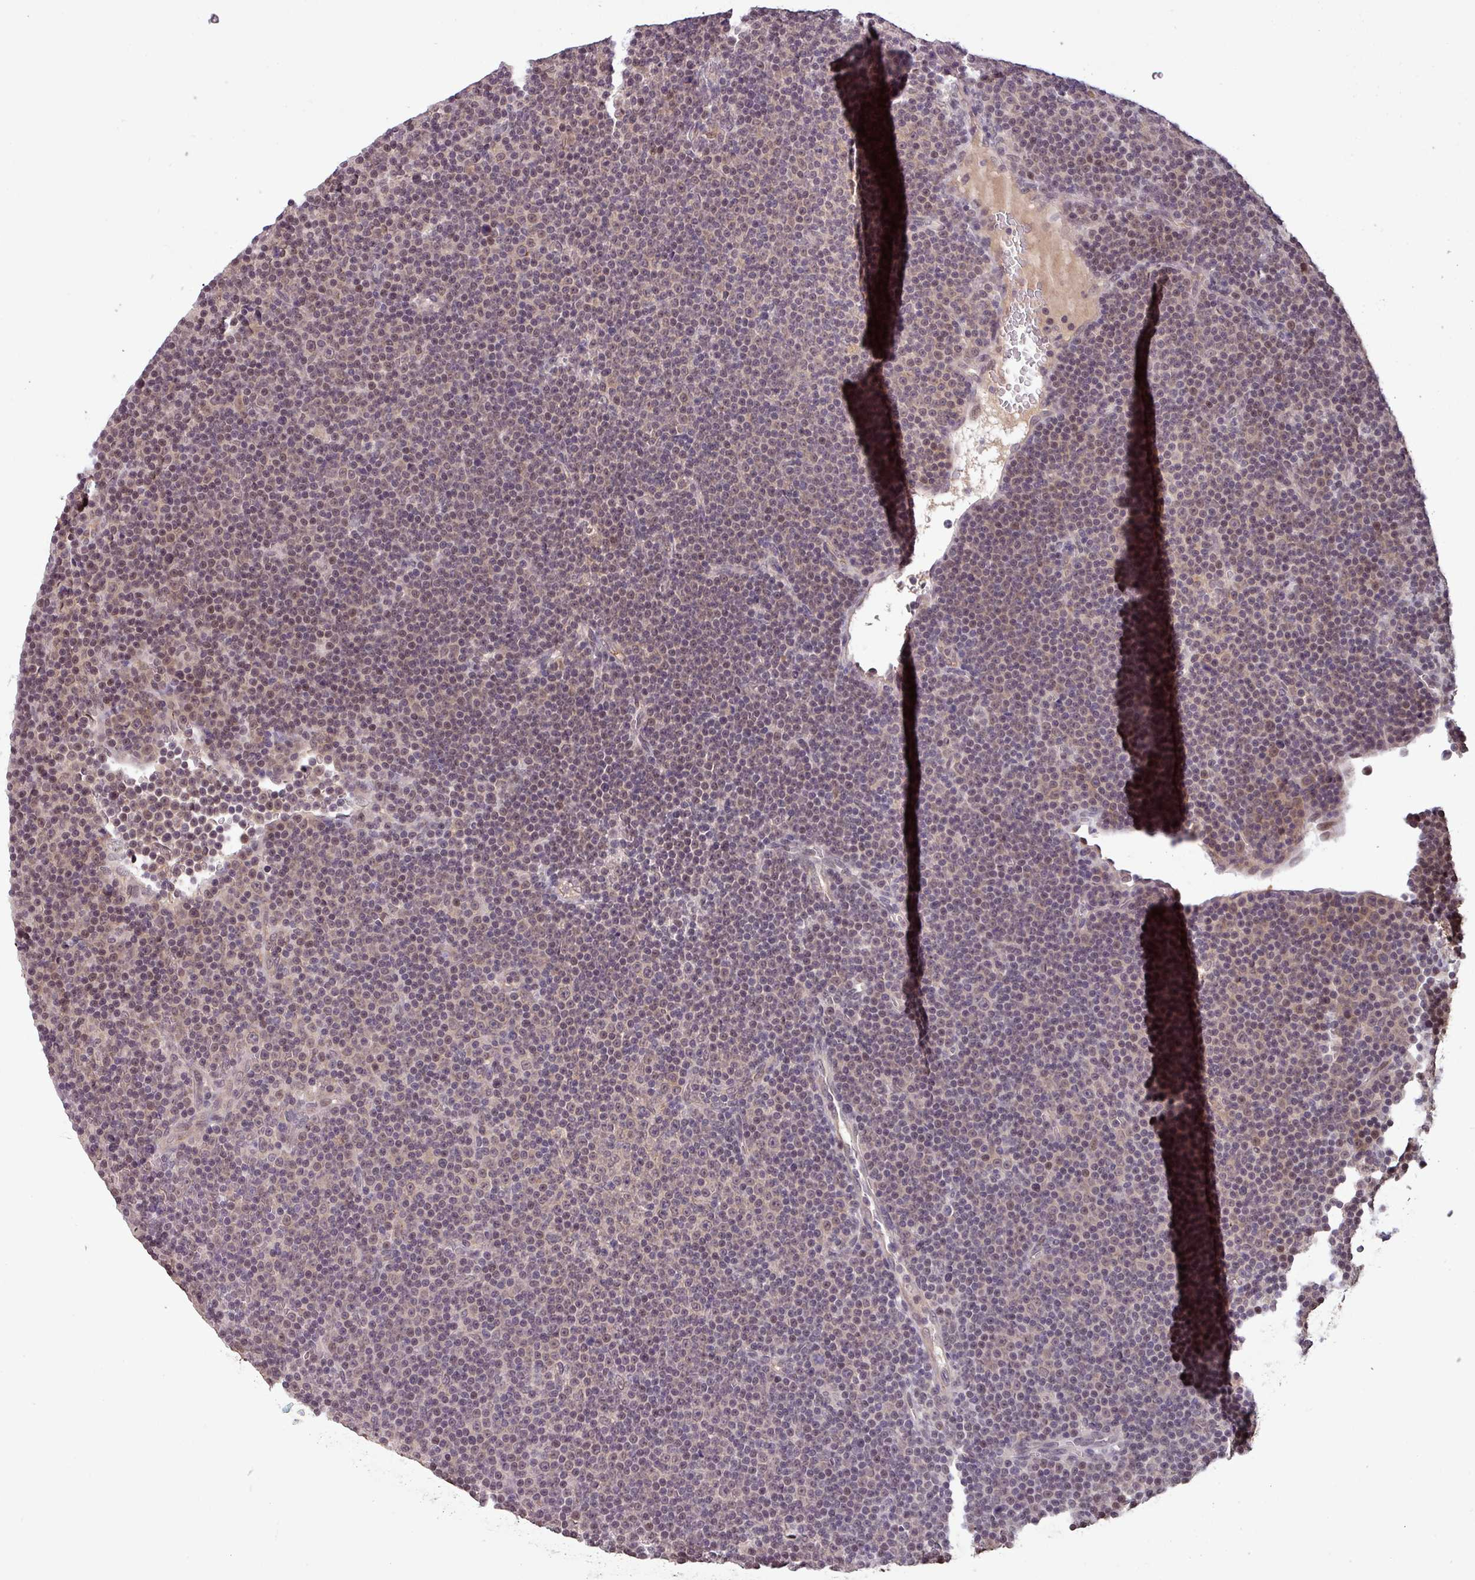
{"staining": {"intensity": "weak", "quantity": "25%-75%", "location": "nuclear"}, "tissue": "lymphoma", "cell_type": "Tumor cells", "image_type": "cancer", "snomed": [{"axis": "morphology", "description": "Malignant lymphoma, non-Hodgkin's type, Low grade"}, {"axis": "topography", "description": "Lymph node"}], "caption": "High-power microscopy captured an IHC image of malignant lymphoma, non-Hodgkin's type (low-grade), revealing weak nuclear expression in approximately 25%-75% of tumor cells. (DAB (3,3'-diaminobenzidine) IHC, brown staining for protein, blue staining for nuclei).", "gene": "NOB1", "patient": {"sex": "female", "age": 67}}